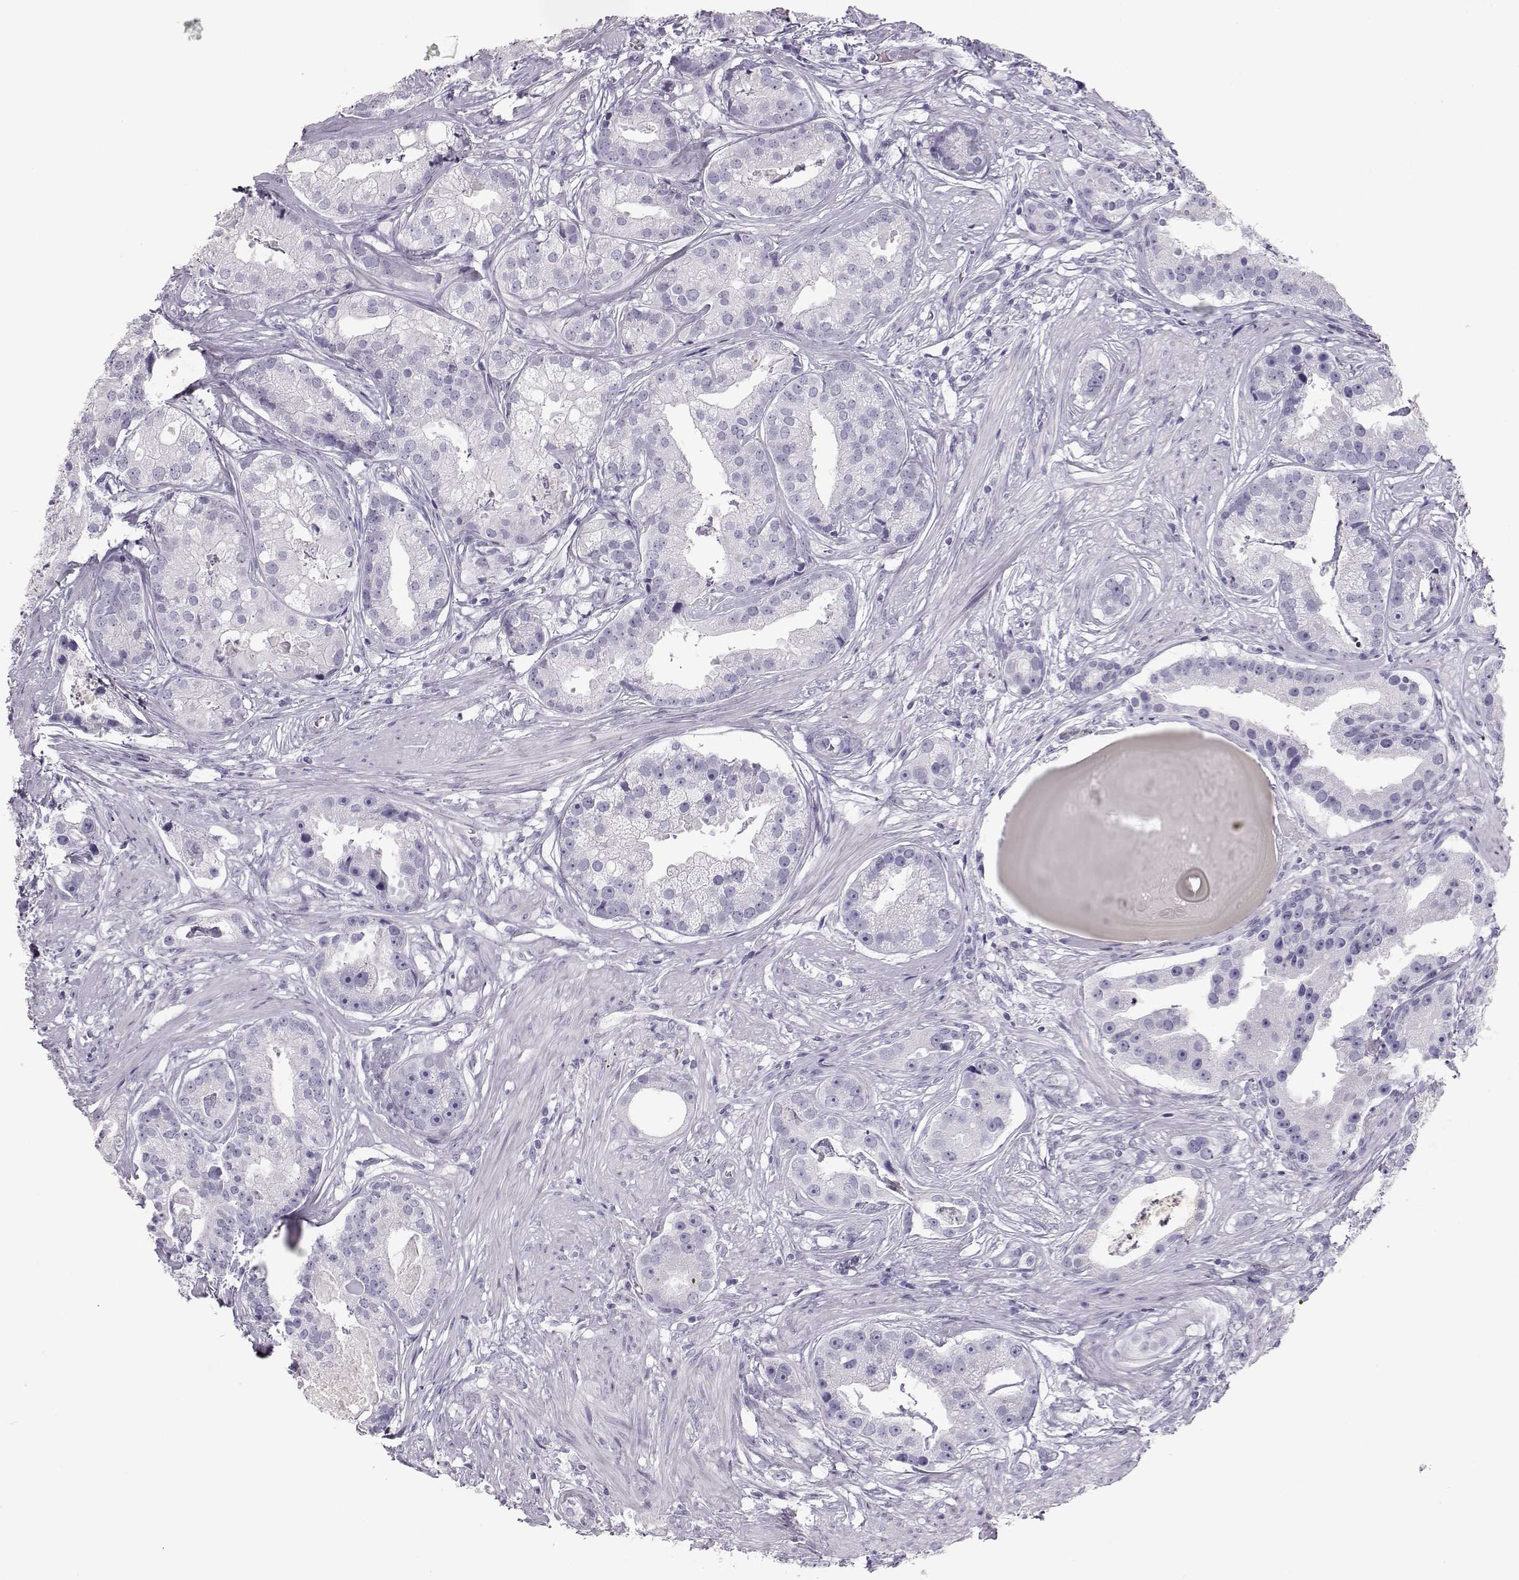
{"staining": {"intensity": "negative", "quantity": "none", "location": "none"}, "tissue": "prostate cancer", "cell_type": "Tumor cells", "image_type": "cancer", "snomed": [{"axis": "morphology", "description": "Adenocarcinoma, NOS"}, {"axis": "topography", "description": "Prostate and seminal vesicle, NOS"}, {"axis": "topography", "description": "Prostate"}], "caption": "Tumor cells are negative for protein expression in human prostate cancer (adenocarcinoma). The staining is performed using DAB (3,3'-diaminobenzidine) brown chromogen with nuclei counter-stained in using hematoxylin.", "gene": "TKTL1", "patient": {"sex": "male", "age": 44}}